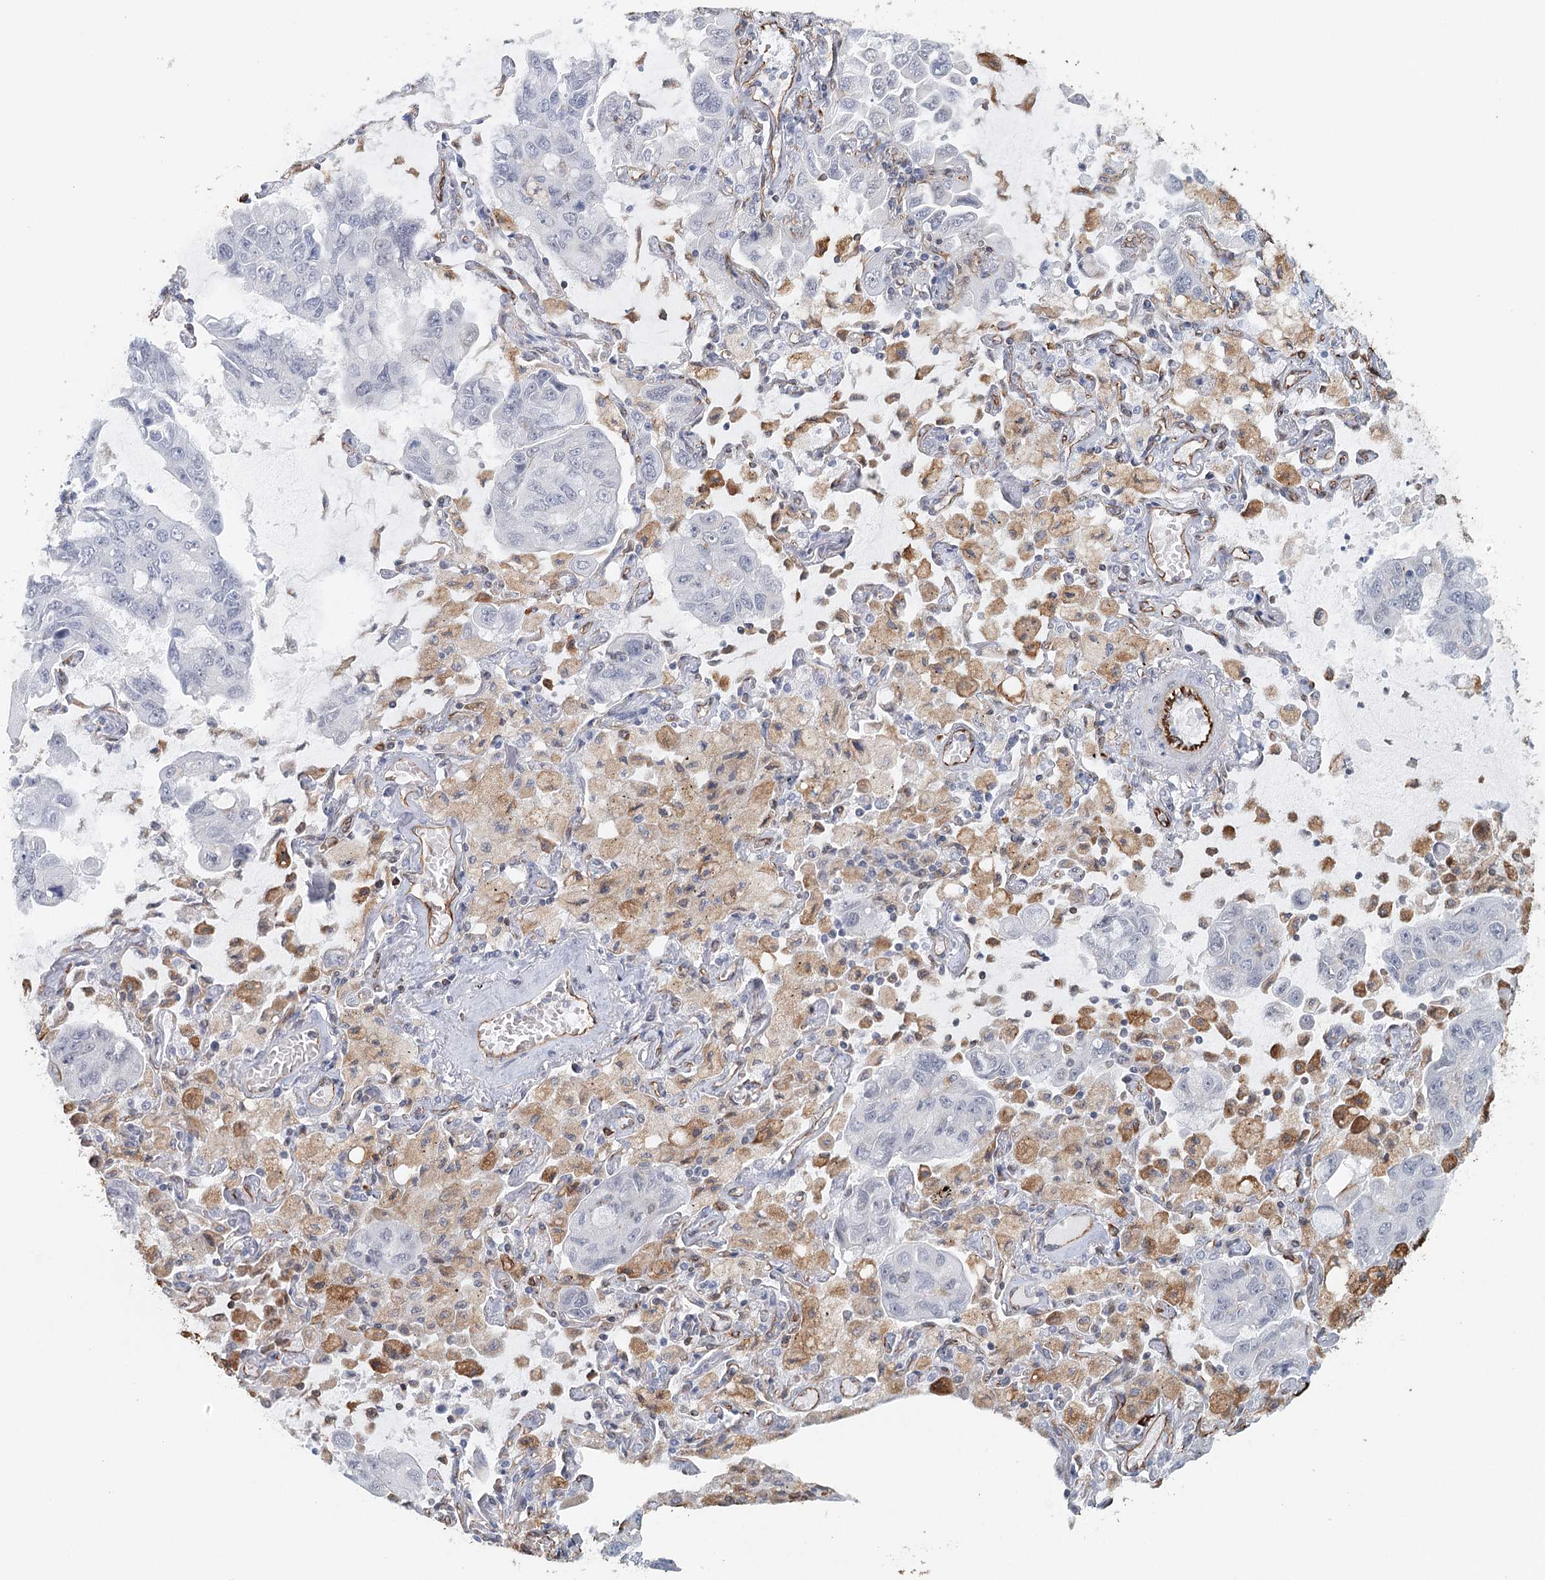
{"staining": {"intensity": "negative", "quantity": "none", "location": "none"}, "tissue": "lung cancer", "cell_type": "Tumor cells", "image_type": "cancer", "snomed": [{"axis": "morphology", "description": "Adenocarcinoma, NOS"}, {"axis": "topography", "description": "Lung"}], "caption": "This is an immunohistochemistry (IHC) histopathology image of adenocarcinoma (lung). There is no positivity in tumor cells.", "gene": "SYNPO", "patient": {"sex": "male", "age": 64}}